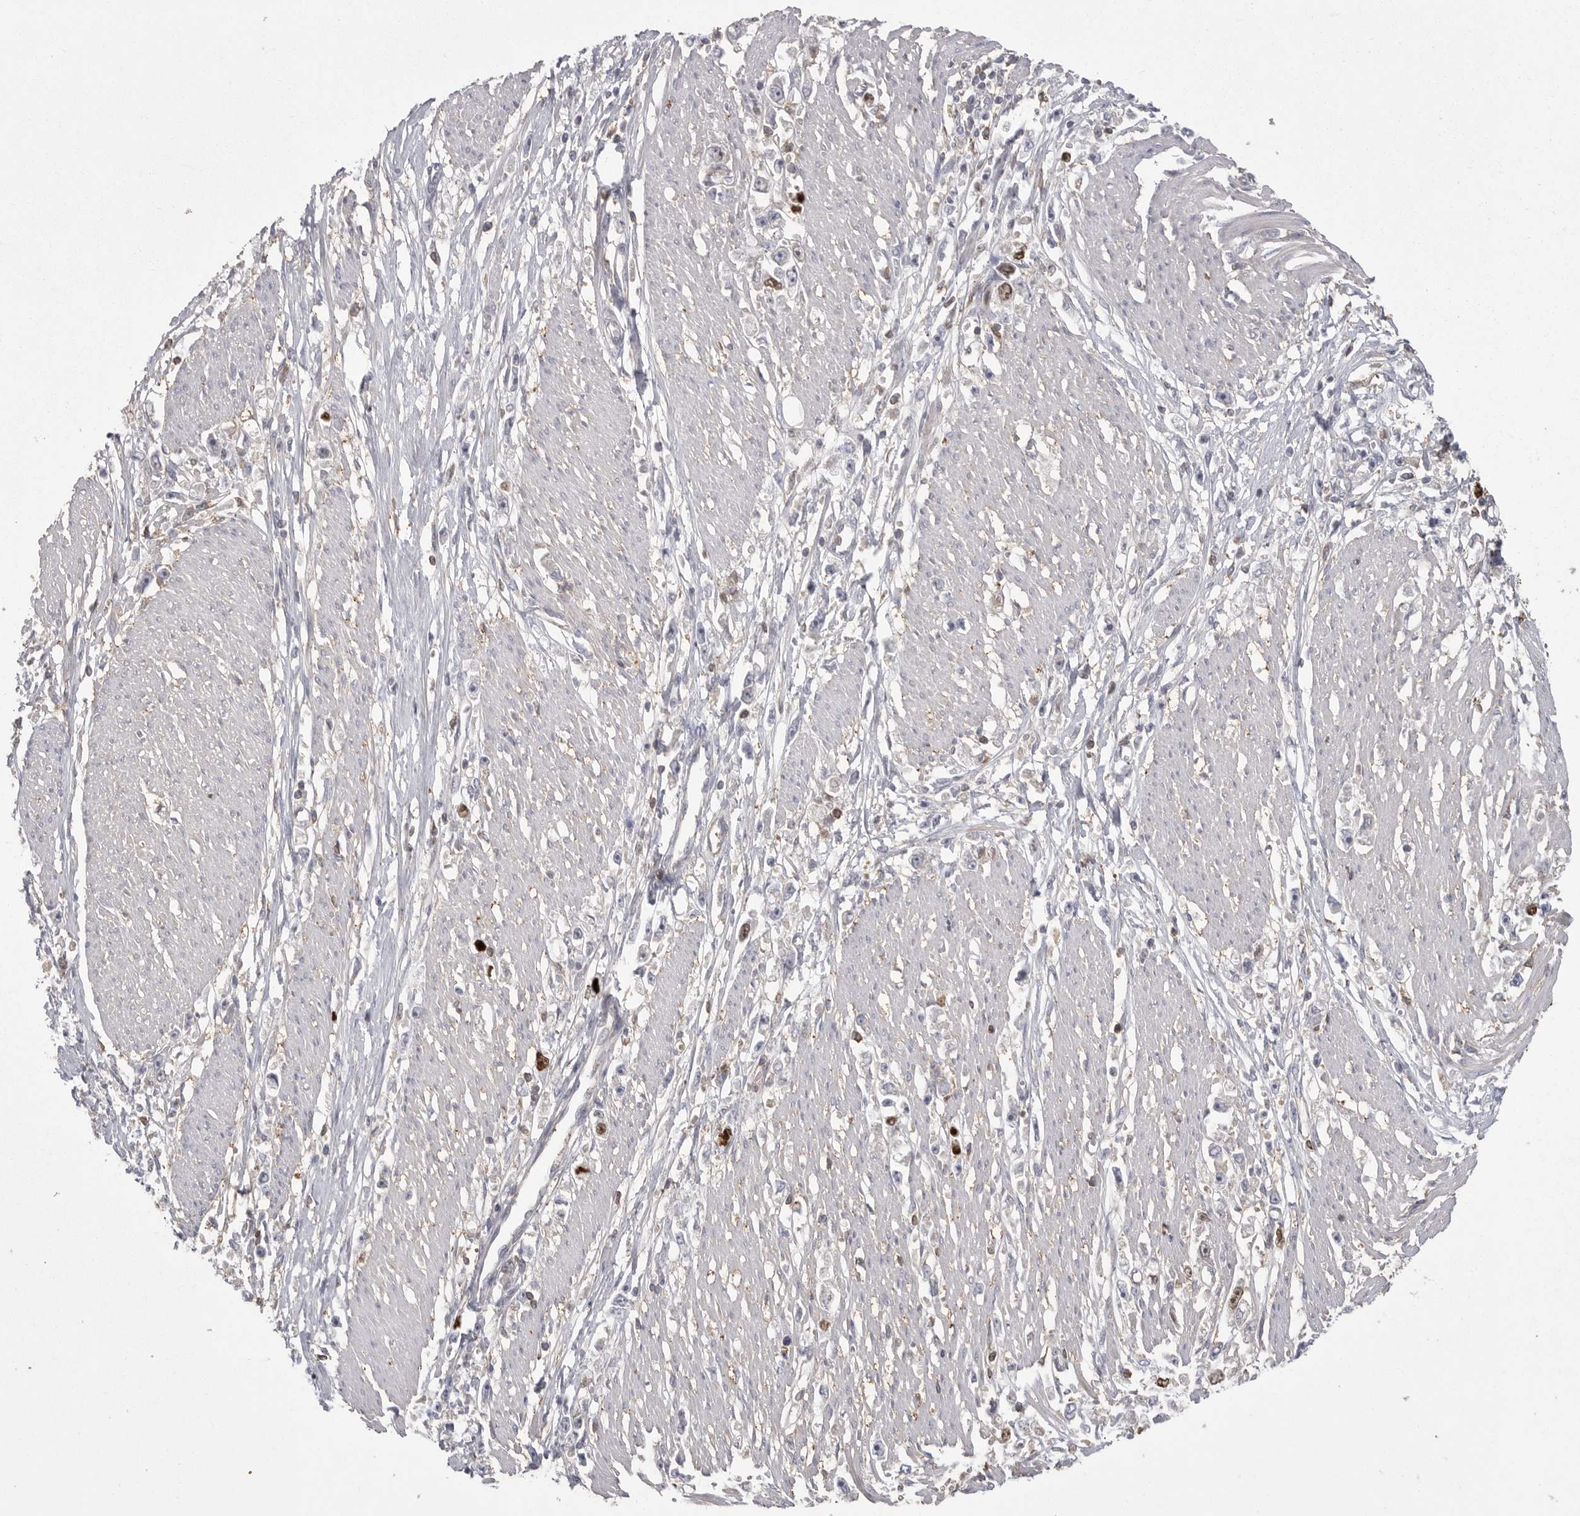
{"staining": {"intensity": "strong", "quantity": "<25%", "location": "nuclear"}, "tissue": "stomach cancer", "cell_type": "Tumor cells", "image_type": "cancer", "snomed": [{"axis": "morphology", "description": "Adenocarcinoma, NOS"}, {"axis": "topography", "description": "Stomach"}], "caption": "High-power microscopy captured an immunohistochemistry (IHC) histopathology image of stomach cancer (adenocarcinoma), revealing strong nuclear positivity in approximately <25% of tumor cells.", "gene": "TOP2A", "patient": {"sex": "female", "age": 59}}